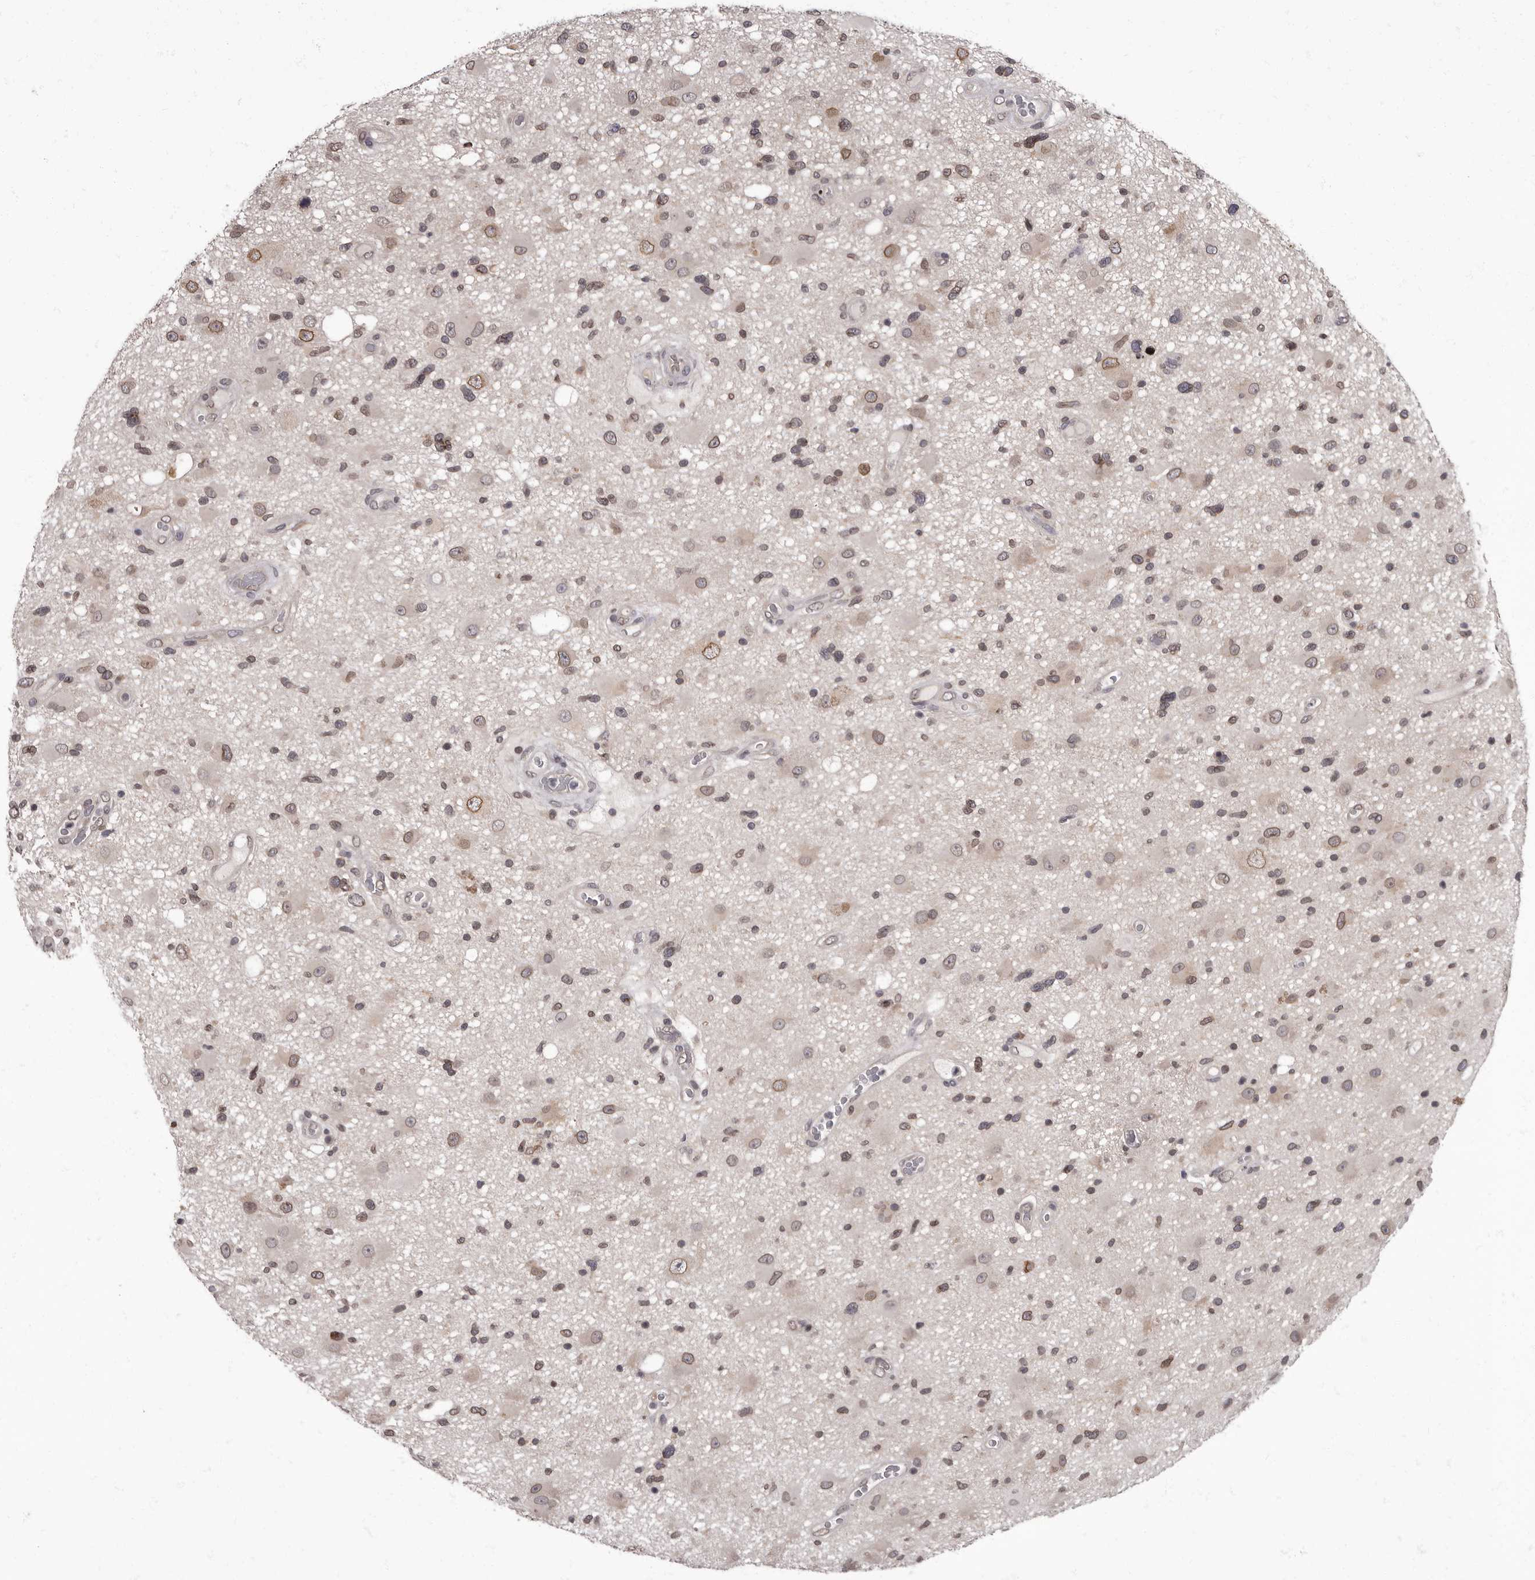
{"staining": {"intensity": "moderate", "quantity": "<25%", "location": "cytoplasmic/membranous,nuclear"}, "tissue": "glioma", "cell_type": "Tumor cells", "image_type": "cancer", "snomed": [{"axis": "morphology", "description": "Glioma, malignant, High grade"}, {"axis": "topography", "description": "Brain"}], "caption": "Glioma stained with a protein marker demonstrates moderate staining in tumor cells.", "gene": "C1orf50", "patient": {"sex": "male", "age": 33}}